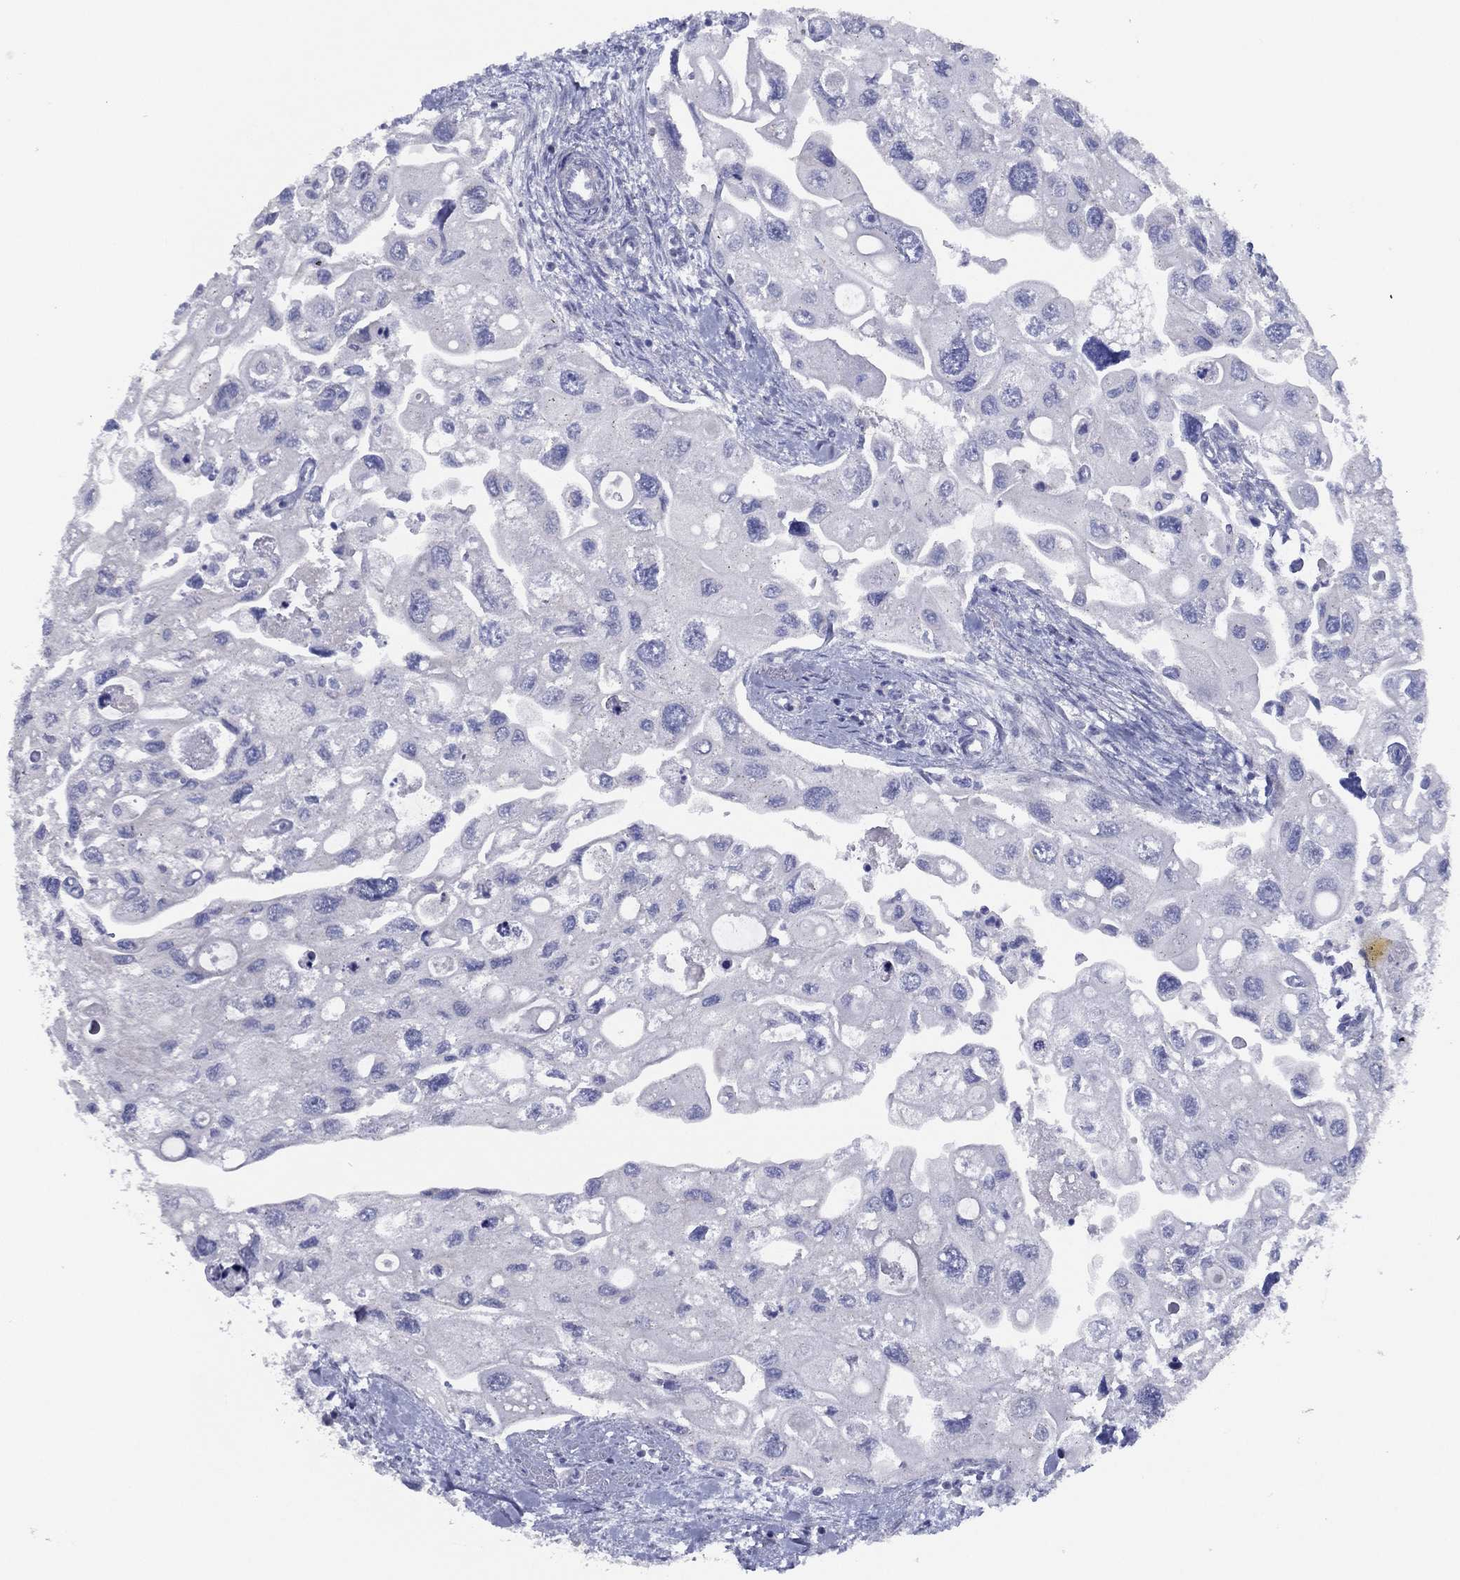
{"staining": {"intensity": "negative", "quantity": "none", "location": "none"}, "tissue": "urothelial cancer", "cell_type": "Tumor cells", "image_type": "cancer", "snomed": [{"axis": "morphology", "description": "Urothelial carcinoma, High grade"}, {"axis": "topography", "description": "Urinary bladder"}], "caption": "Human high-grade urothelial carcinoma stained for a protein using IHC demonstrates no positivity in tumor cells.", "gene": "SLC13A4", "patient": {"sex": "male", "age": 59}}